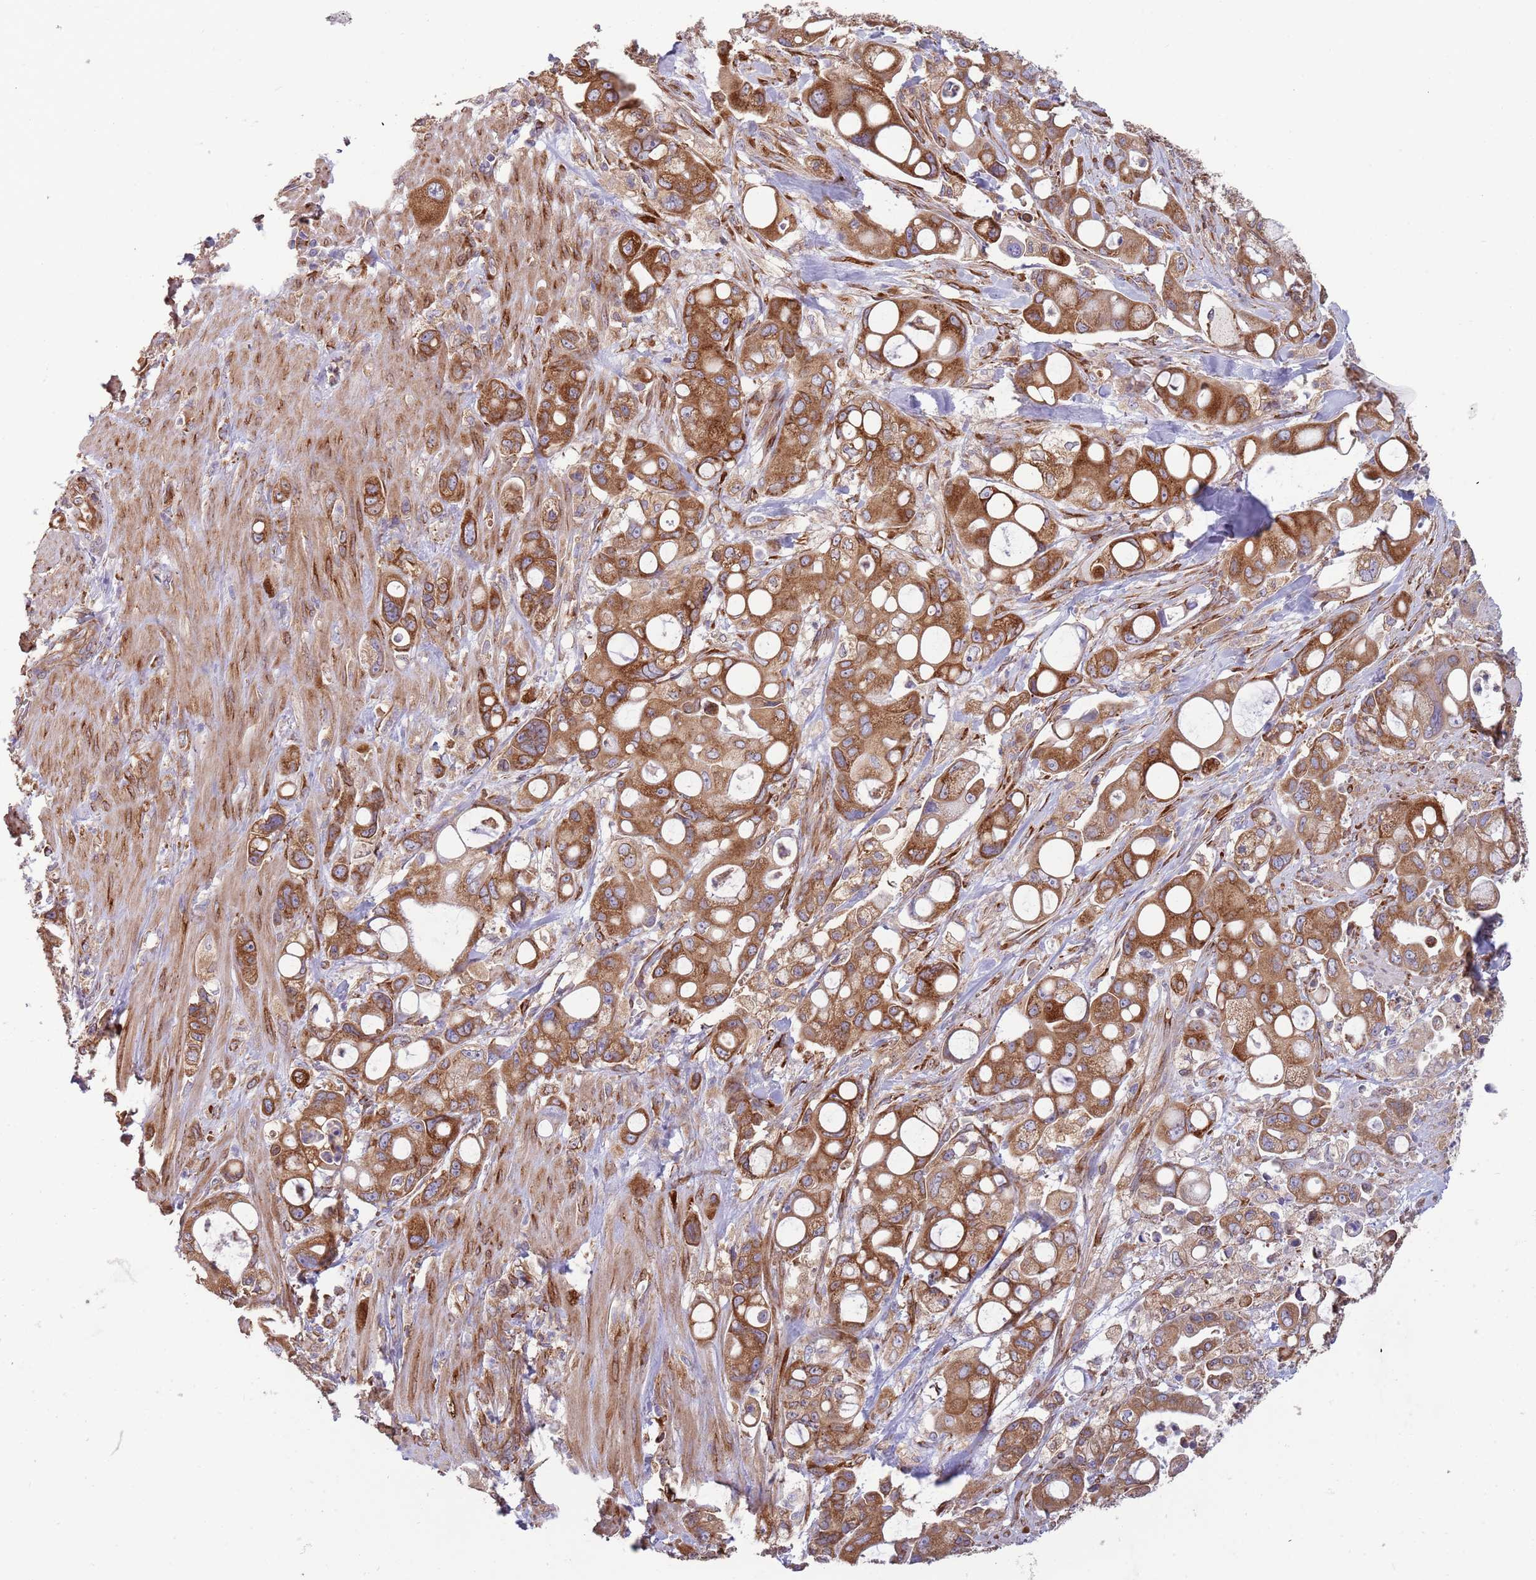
{"staining": {"intensity": "moderate", "quantity": ">75%", "location": "cytoplasmic/membranous"}, "tissue": "pancreatic cancer", "cell_type": "Tumor cells", "image_type": "cancer", "snomed": [{"axis": "morphology", "description": "Adenocarcinoma, NOS"}, {"axis": "topography", "description": "Pancreas"}], "caption": "Protein staining of pancreatic cancer tissue exhibits moderate cytoplasmic/membranous staining in about >75% of tumor cells. (IHC, brightfield microscopy, high magnification).", "gene": "ARMCX6", "patient": {"sex": "male", "age": 68}}